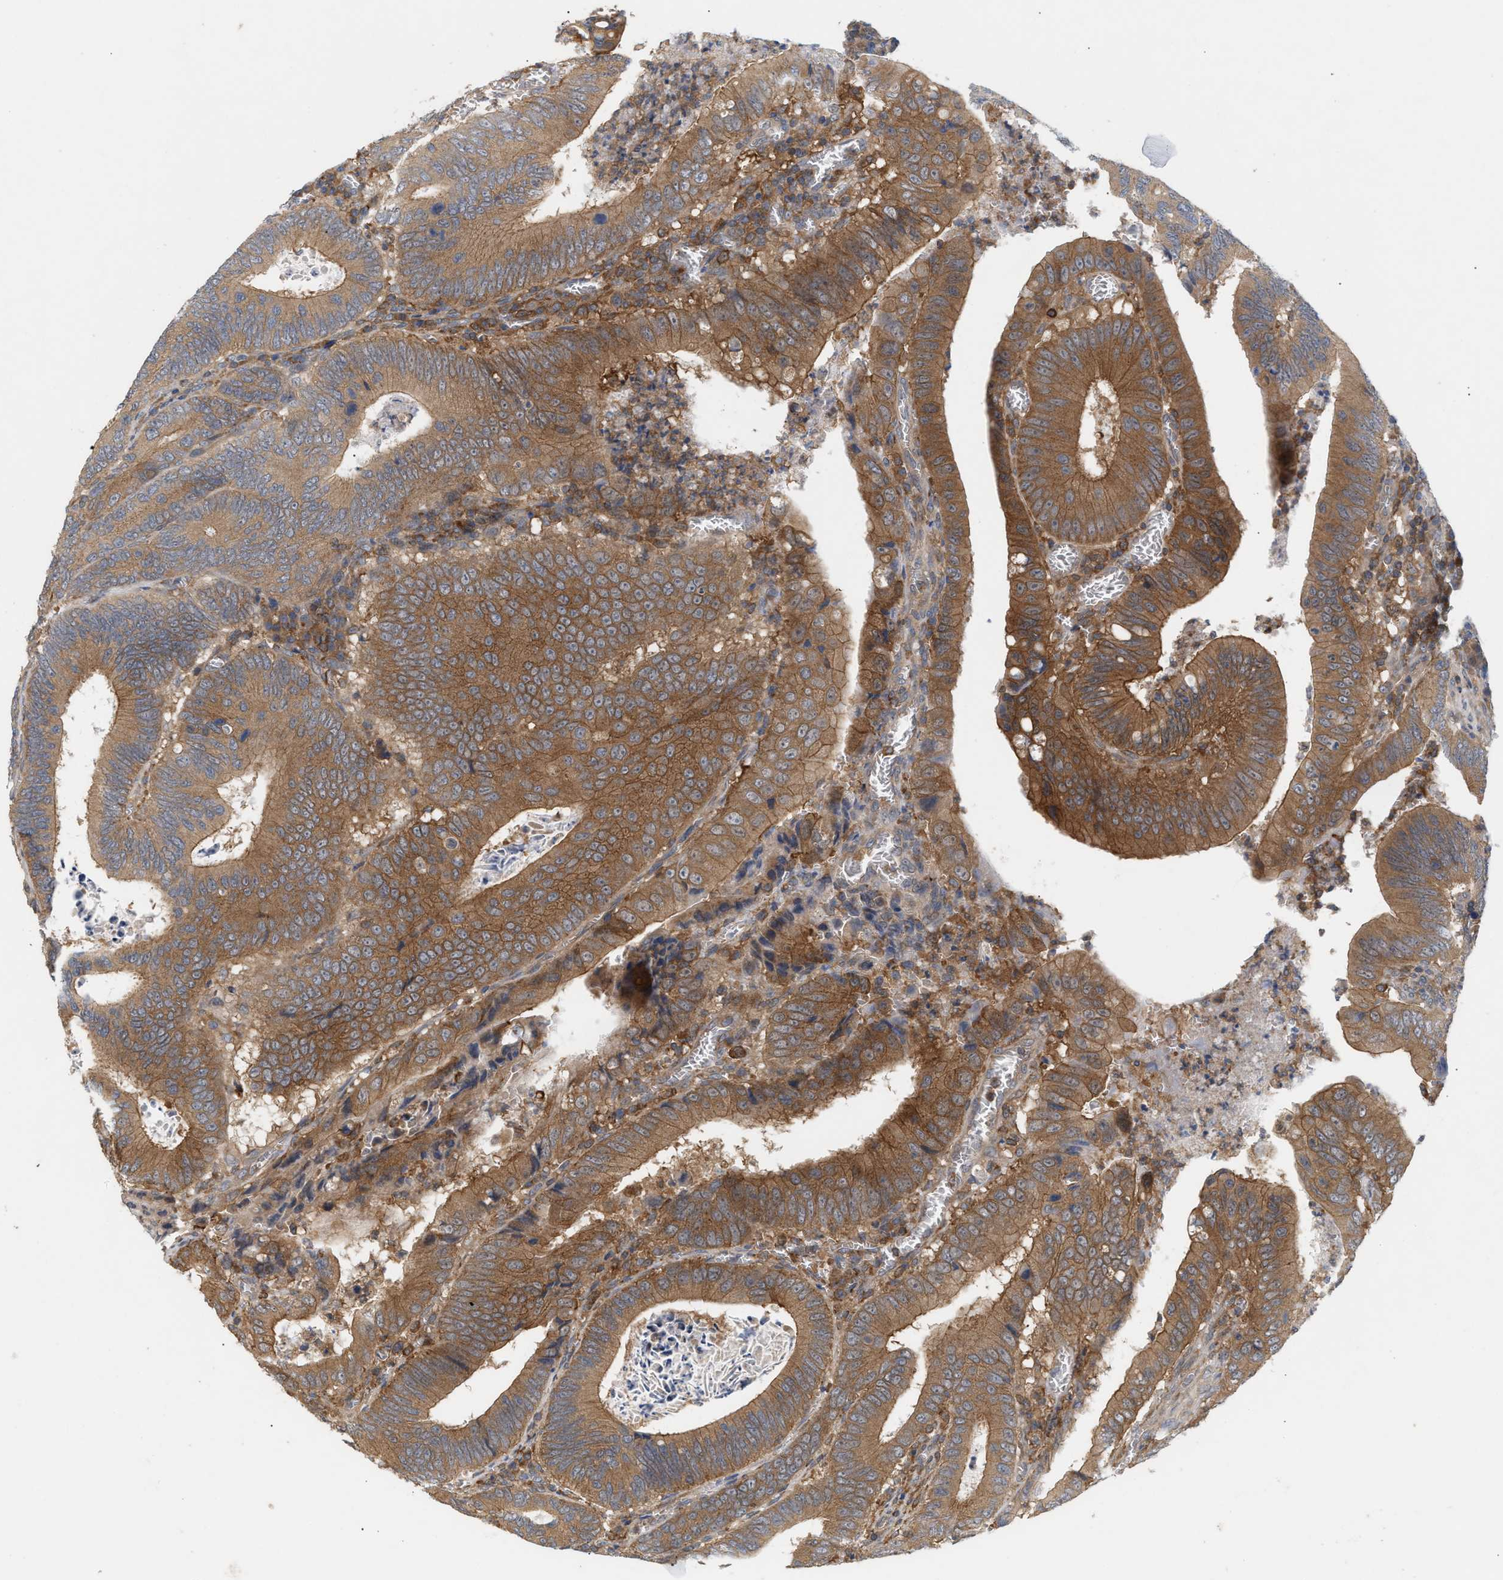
{"staining": {"intensity": "moderate", "quantity": ">75%", "location": "cytoplasmic/membranous"}, "tissue": "colorectal cancer", "cell_type": "Tumor cells", "image_type": "cancer", "snomed": [{"axis": "morphology", "description": "Inflammation, NOS"}, {"axis": "morphology", "description": "Adenocarcinoma, NOS"}, {"axis": "topography", "description": "Colon"}], "caption": "Immunohistochemical staining of colorectal cancer displays moderate cytoplasmic/membranous protein expression in approximately >75% of tumor cells.", "gene": "DBNL", "patient": {"sex": "male", "age": 72}}